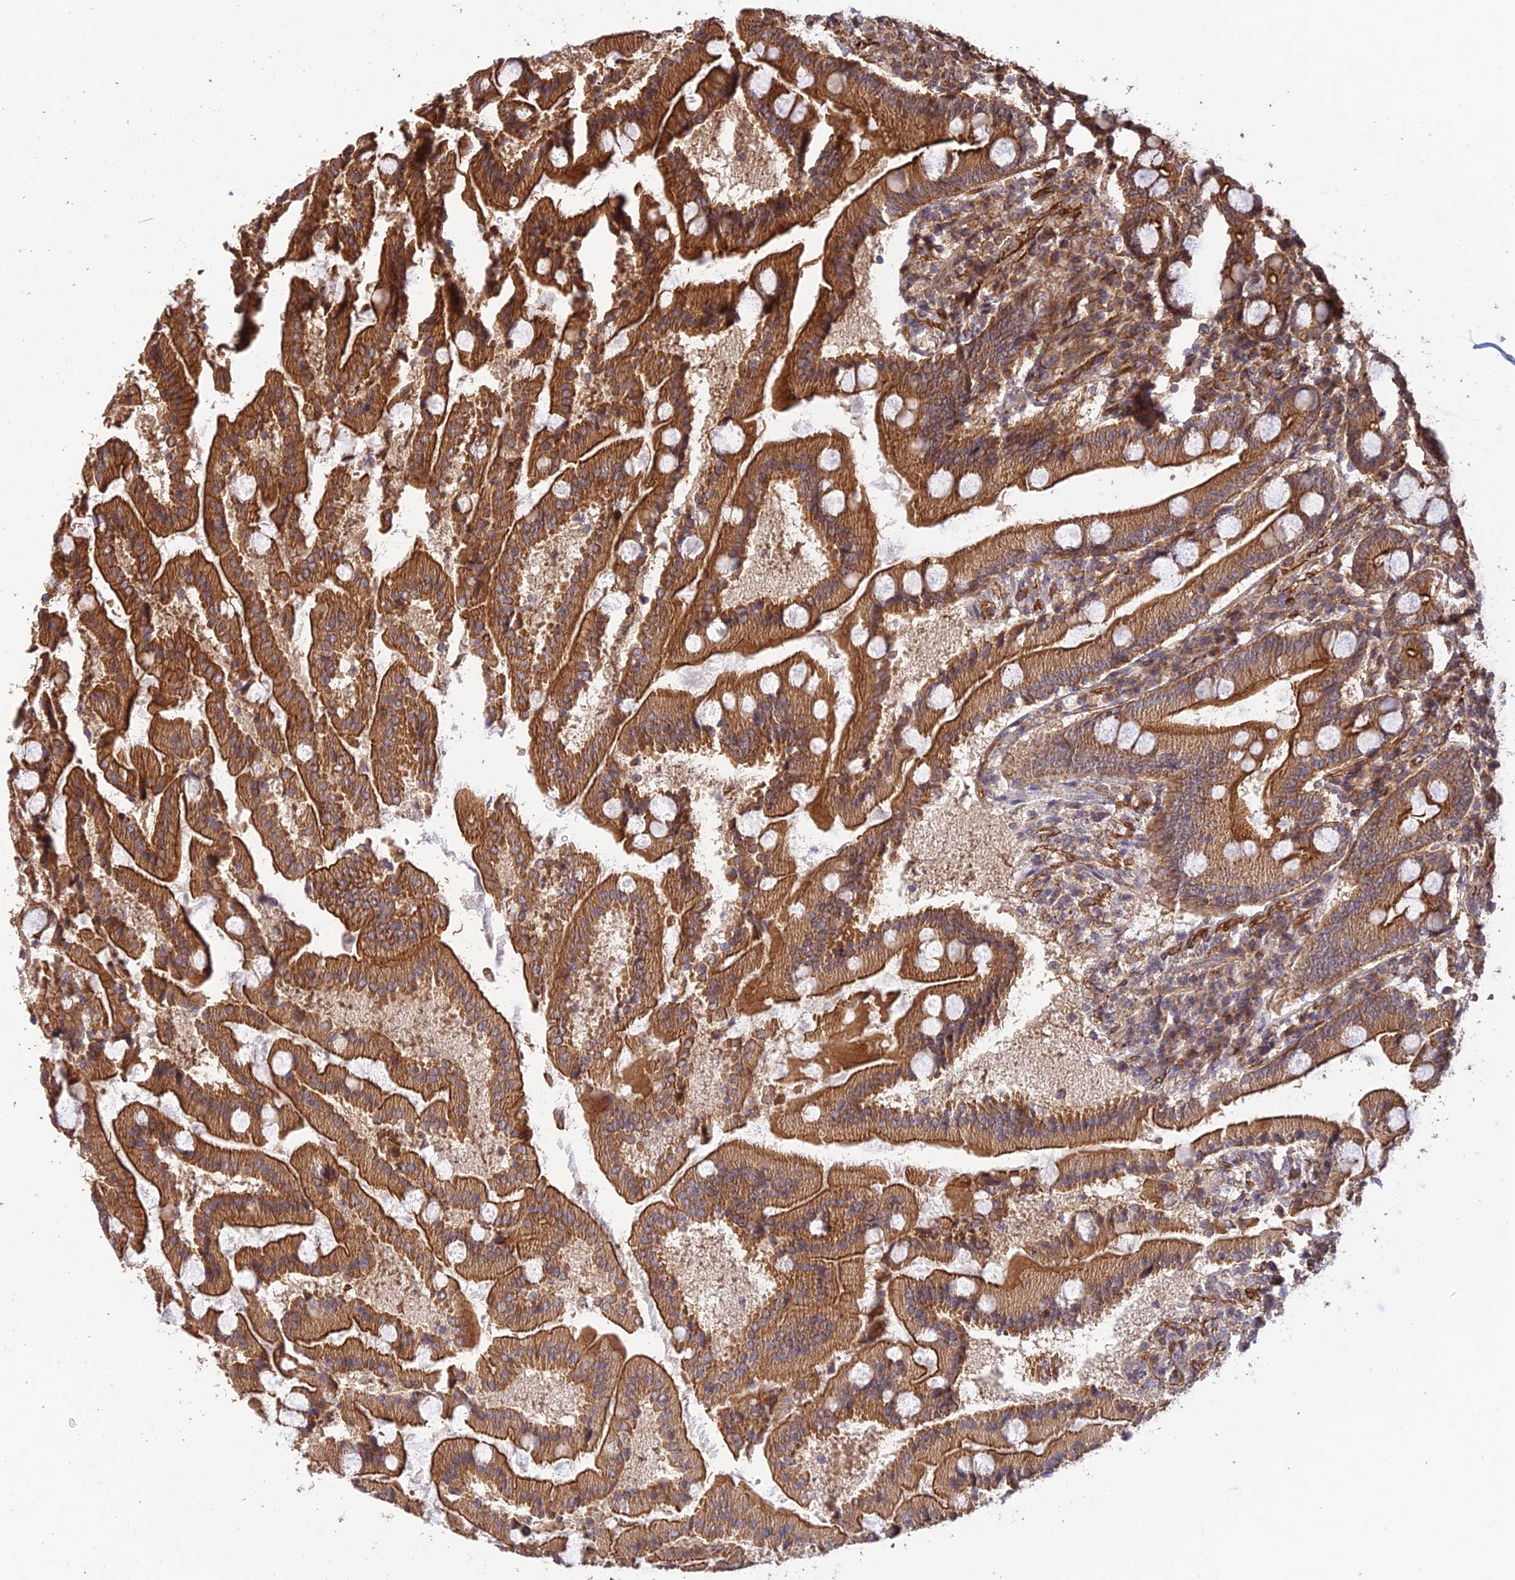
{"staining": {"intensity": "moderate", "quantity": ">75%", "location": "cytoplasmic/membranous"}, "tissue": "duodenum", "cell_type": "Glandular cells", "image_type": "normal", "snomed": [{"axis": "morphology", "description": "Normal tissue, NOS"}, {"axis": "topography", "description": "Duodenum"}], "caption": "This micrograph demonstrates immunohistochemistry (IHC) staining of benign duodenum, with medium moderate cytoplasmic/membranous staining in about >75% of glandular cells.", "gene": "HOMER2", "patient": {"sex": "male", "age": 50}}